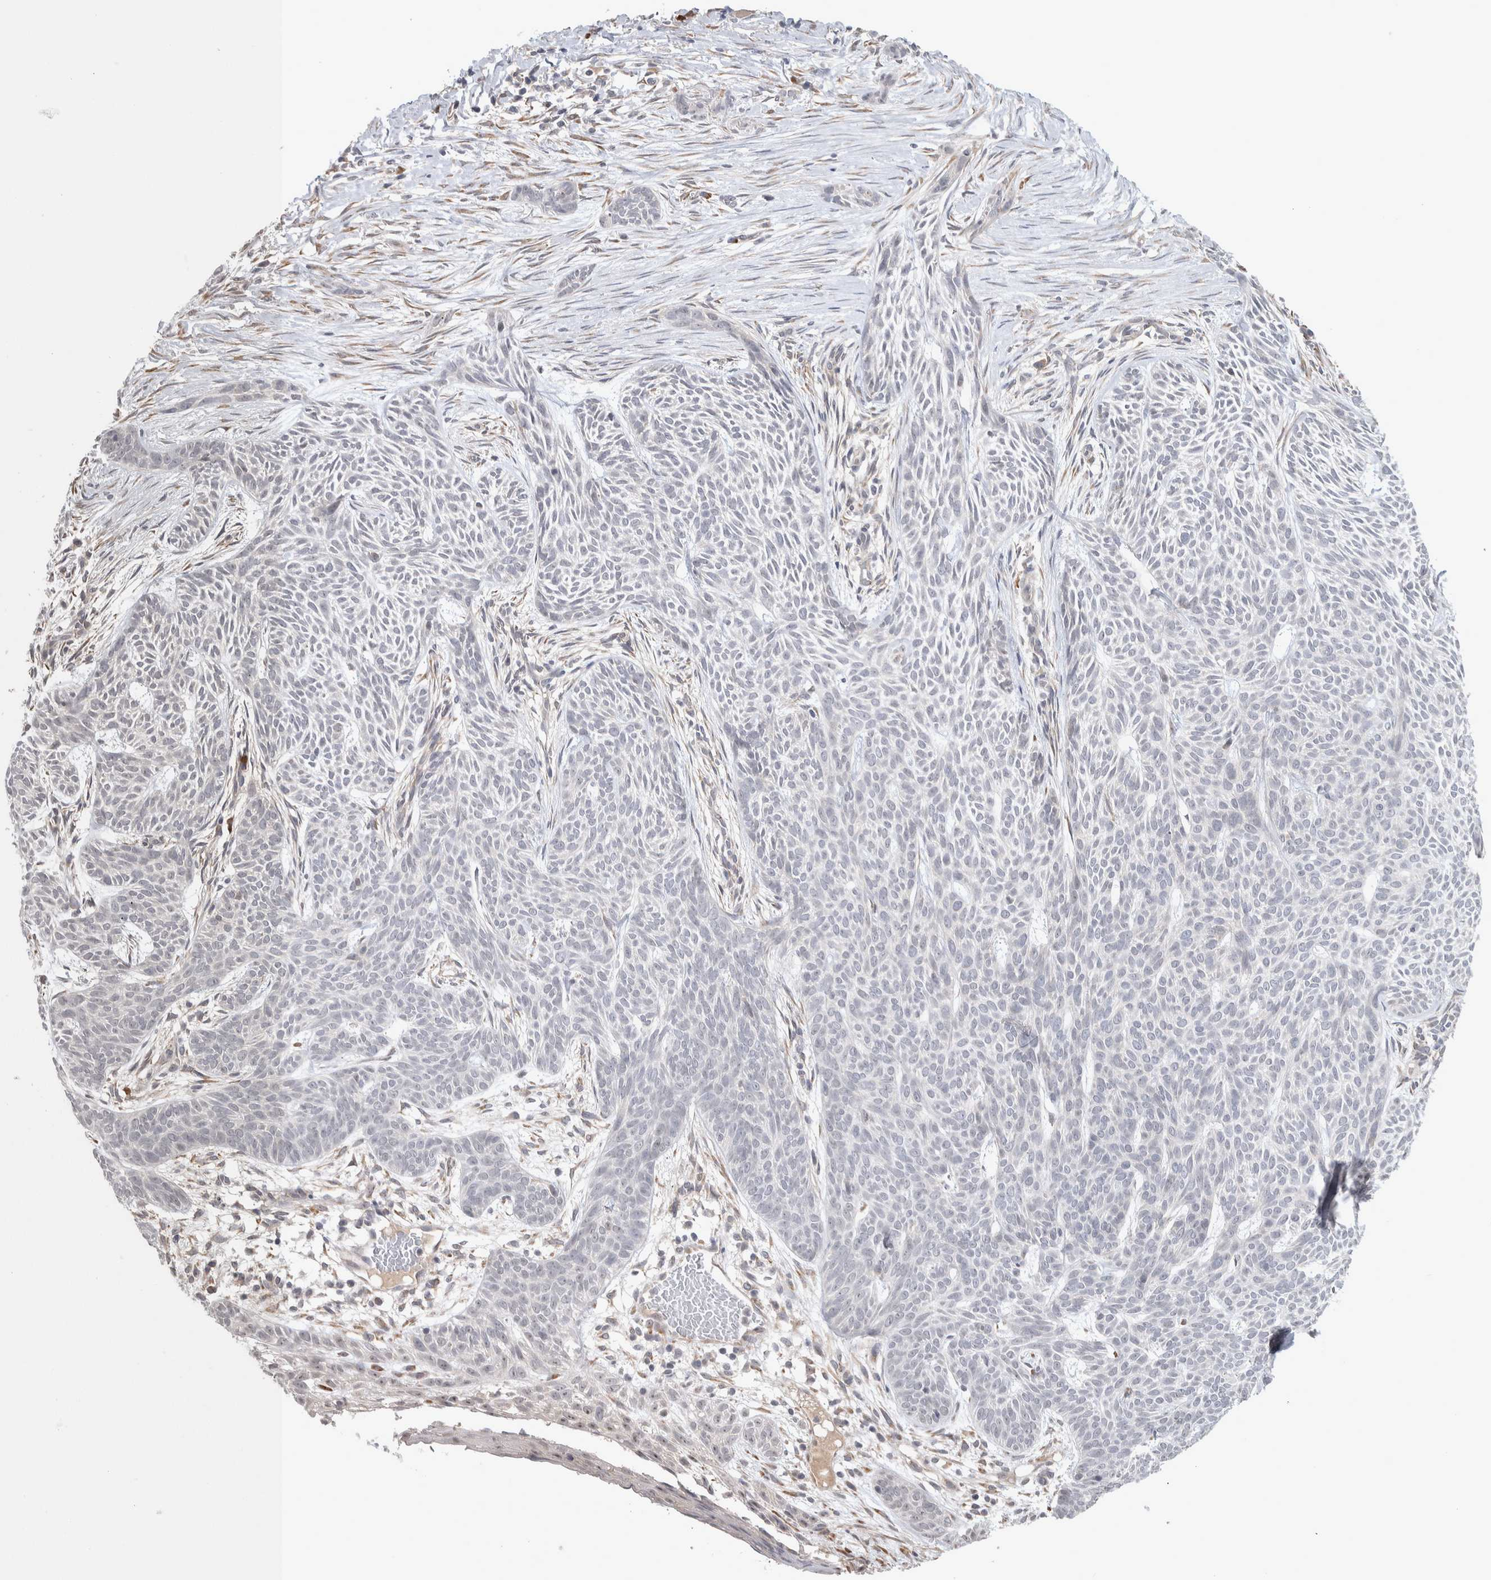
{"staining": {"intensity": "negative", "quantity": "none", "location": "none"}, "tissue": "skin cancer", "cell_type": "Tumor cells", "image_type": "cancer", "snomed": [{"axis": "morphology", "description": "Basal cell carcinoma"}, {"axis": "topography", "description": "Skin"}], "caption": "An immunohistochemistry (IHC) micrograph of skin basal cell carcinoma is shown. There is no staining in tumor cells of skin basal cell carcinoma.", "gene": "CUL2", "patient": {"sex": "female", "age": 59}}